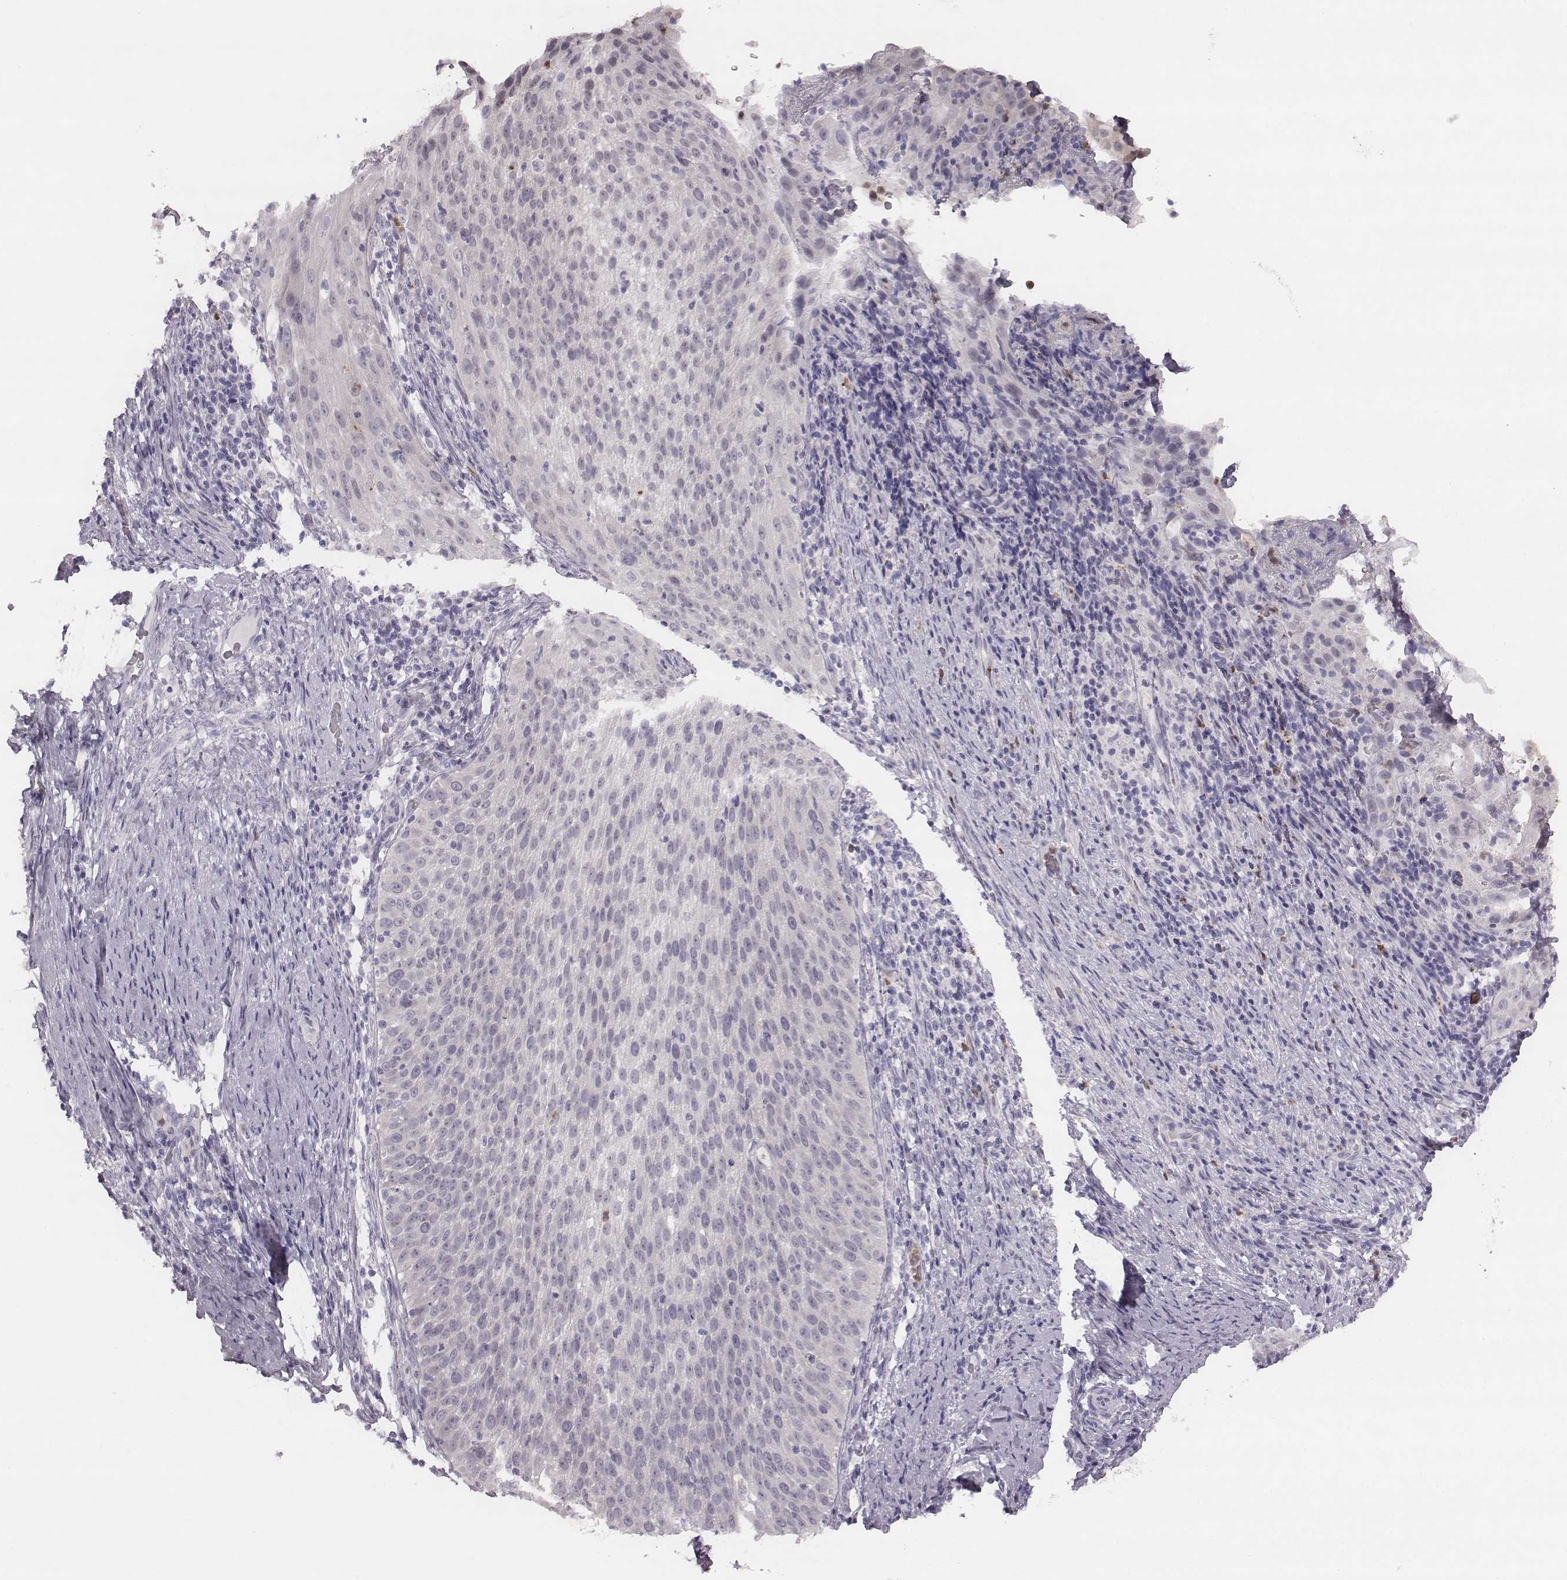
{"staining": {"intensity": "negative", "quantity": "none", "location": "none"}, "tissue": "cervical cancer", "cell_type": "Tumor cells", "image_type": "cancer", "snomed": [{"axis": "morphology", "description": "Squamous cell carcinoma, NOS"}, {"axis": "topography", "description": "Cervix"}], "caption": "Immunohistochemistry (IHC) of human cervical cancer reveals no positivity in tumor cells. The staining is performed using DAB (3,3'-diaminobenzidine) brown chromogen with nuclei counter-stained in using hematoxylin.", "gene": "KCNJ12", "patient": {"sex": "female", "age": 51}}